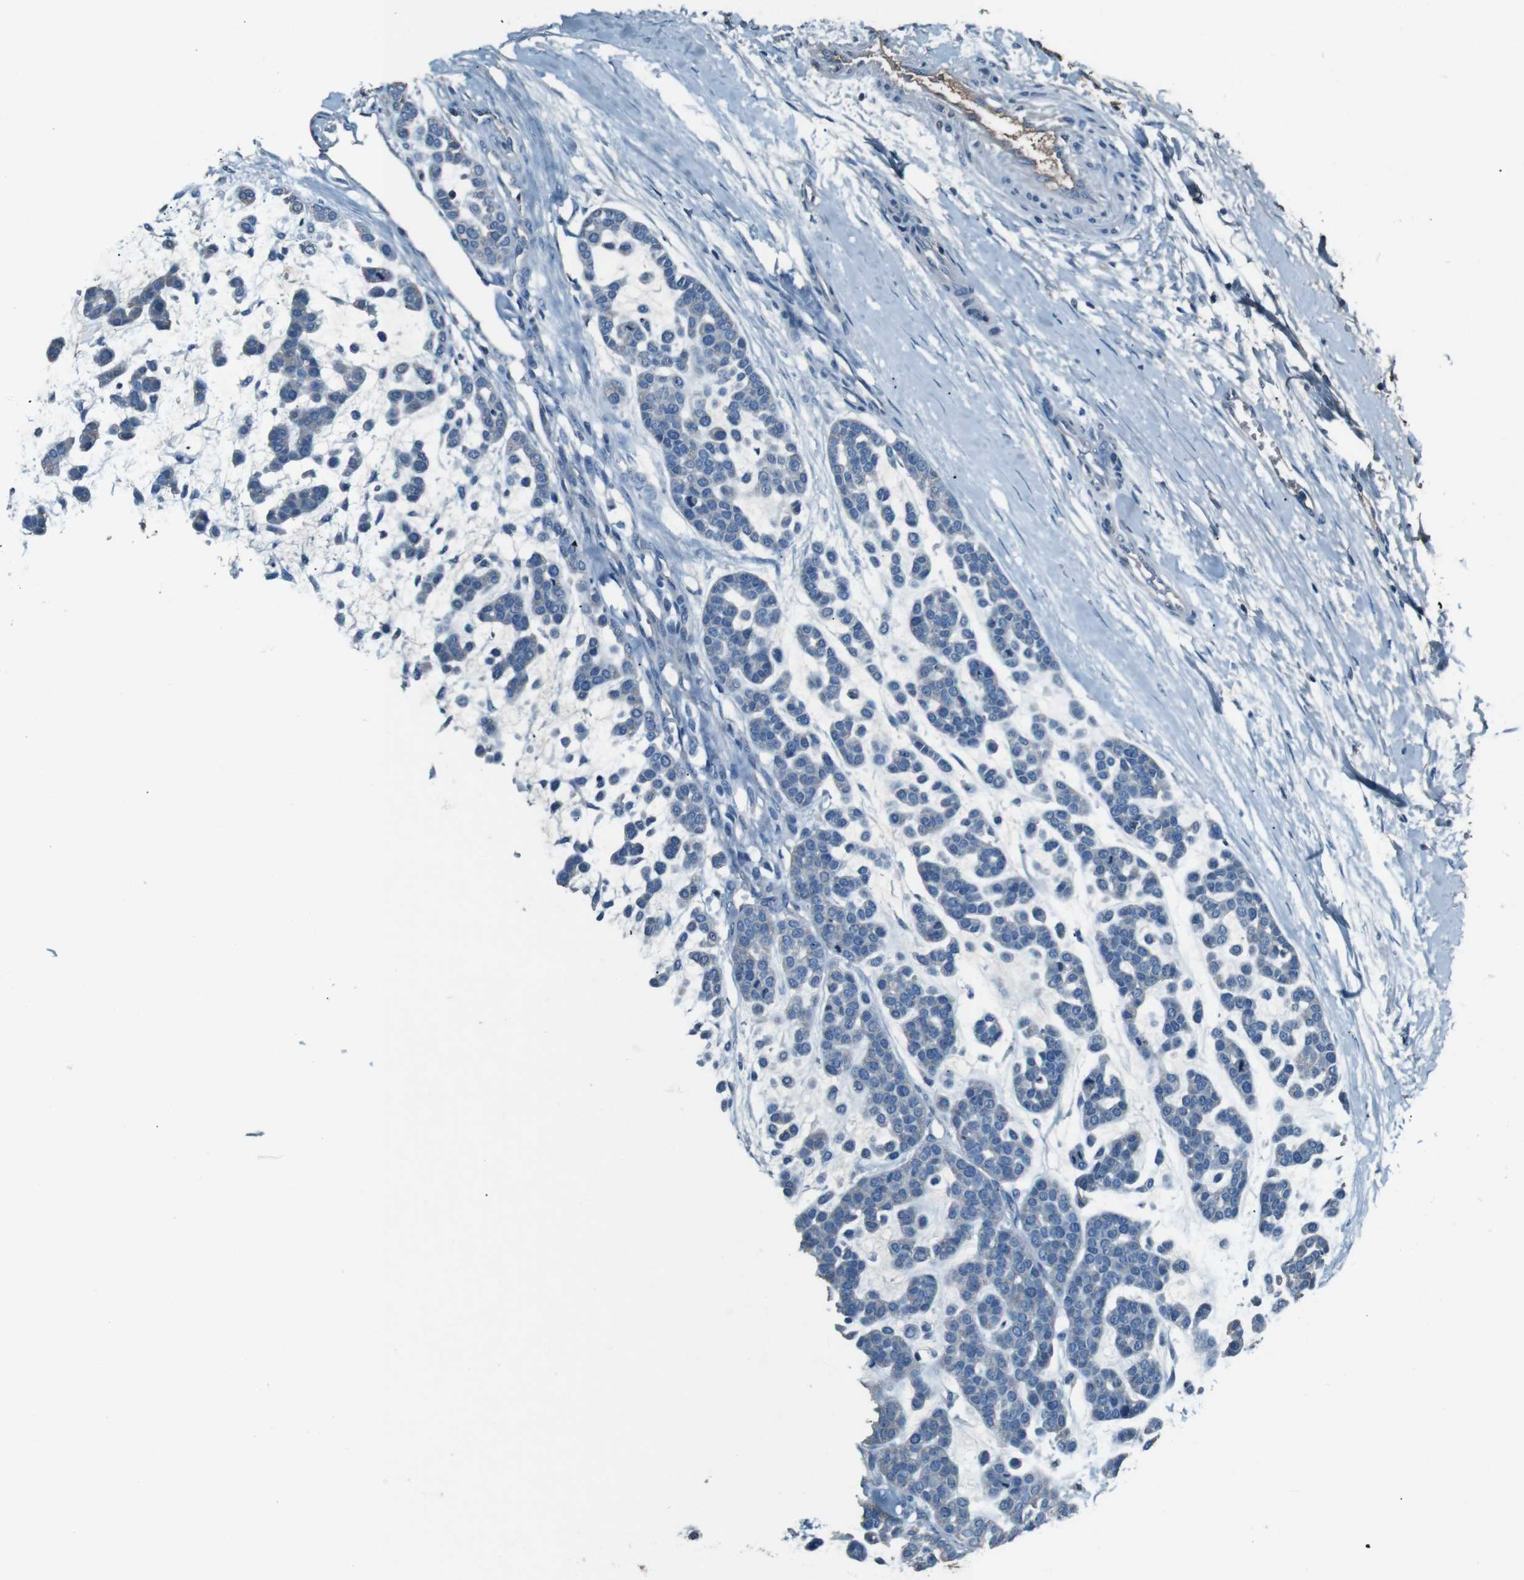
{"staining": {"intensity": "negative", "quantity": "none", "location": "none"}, "tissue": "head and neck cancer", "cell_type": "Tumor cells", "image_type": "cancer", "snomed": [{"axis": "morphology", "description": "Adenocarcinoma, NOS"}, {"axis": "morphology", "description": "Adenoma, NOS"}, {"axis": "topography", "description": "Head-Neck"}], "caption": "Head and neck adenocarcinoma was stained to show a protein in brown. There is no significant expression in tumor cells. The staining is performed using DAB brown chromogen with nuclei counter-stained in using hematoxylin.", "gene": "LEP", "patient": {"sex": "female", "age": 55}}